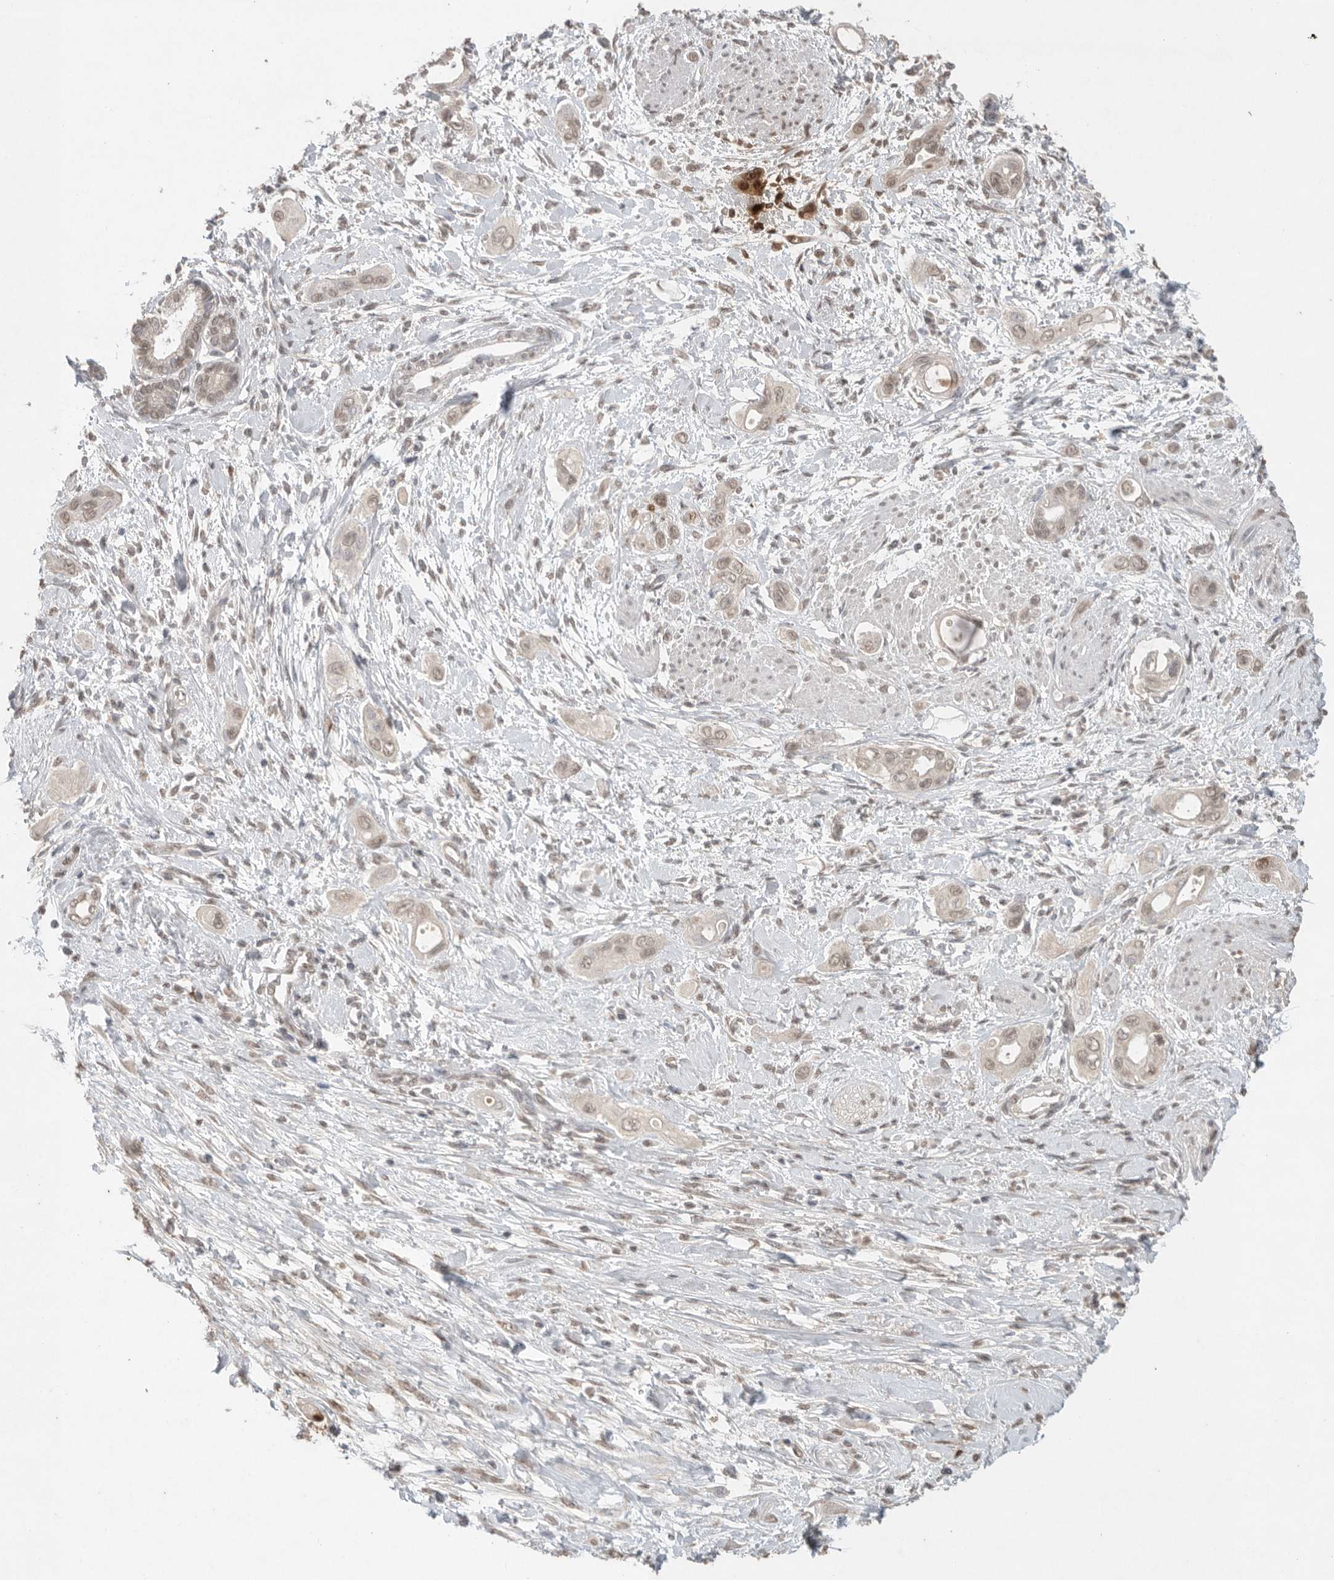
{"staining": {"intensity": "weak", "quantity": ">75%", "location": "nuclear"}, "tissue": "pancreatic cancer", "cell_type": "Tumor cells", "image_type": "cancer", "snomed": [{"axis": "morphology", "description": "Adenocarcinoma, NOS"}, {"axis": "topography", "description": "Pancreas"}], "caption": "Protein analysis of adenocarcinoma (pancreatic) tissue exhibits weak nuclear expression in about >75% of tumor cells.", "gene": "KLK5", "patient": {"sex": "male", "age": 59}}